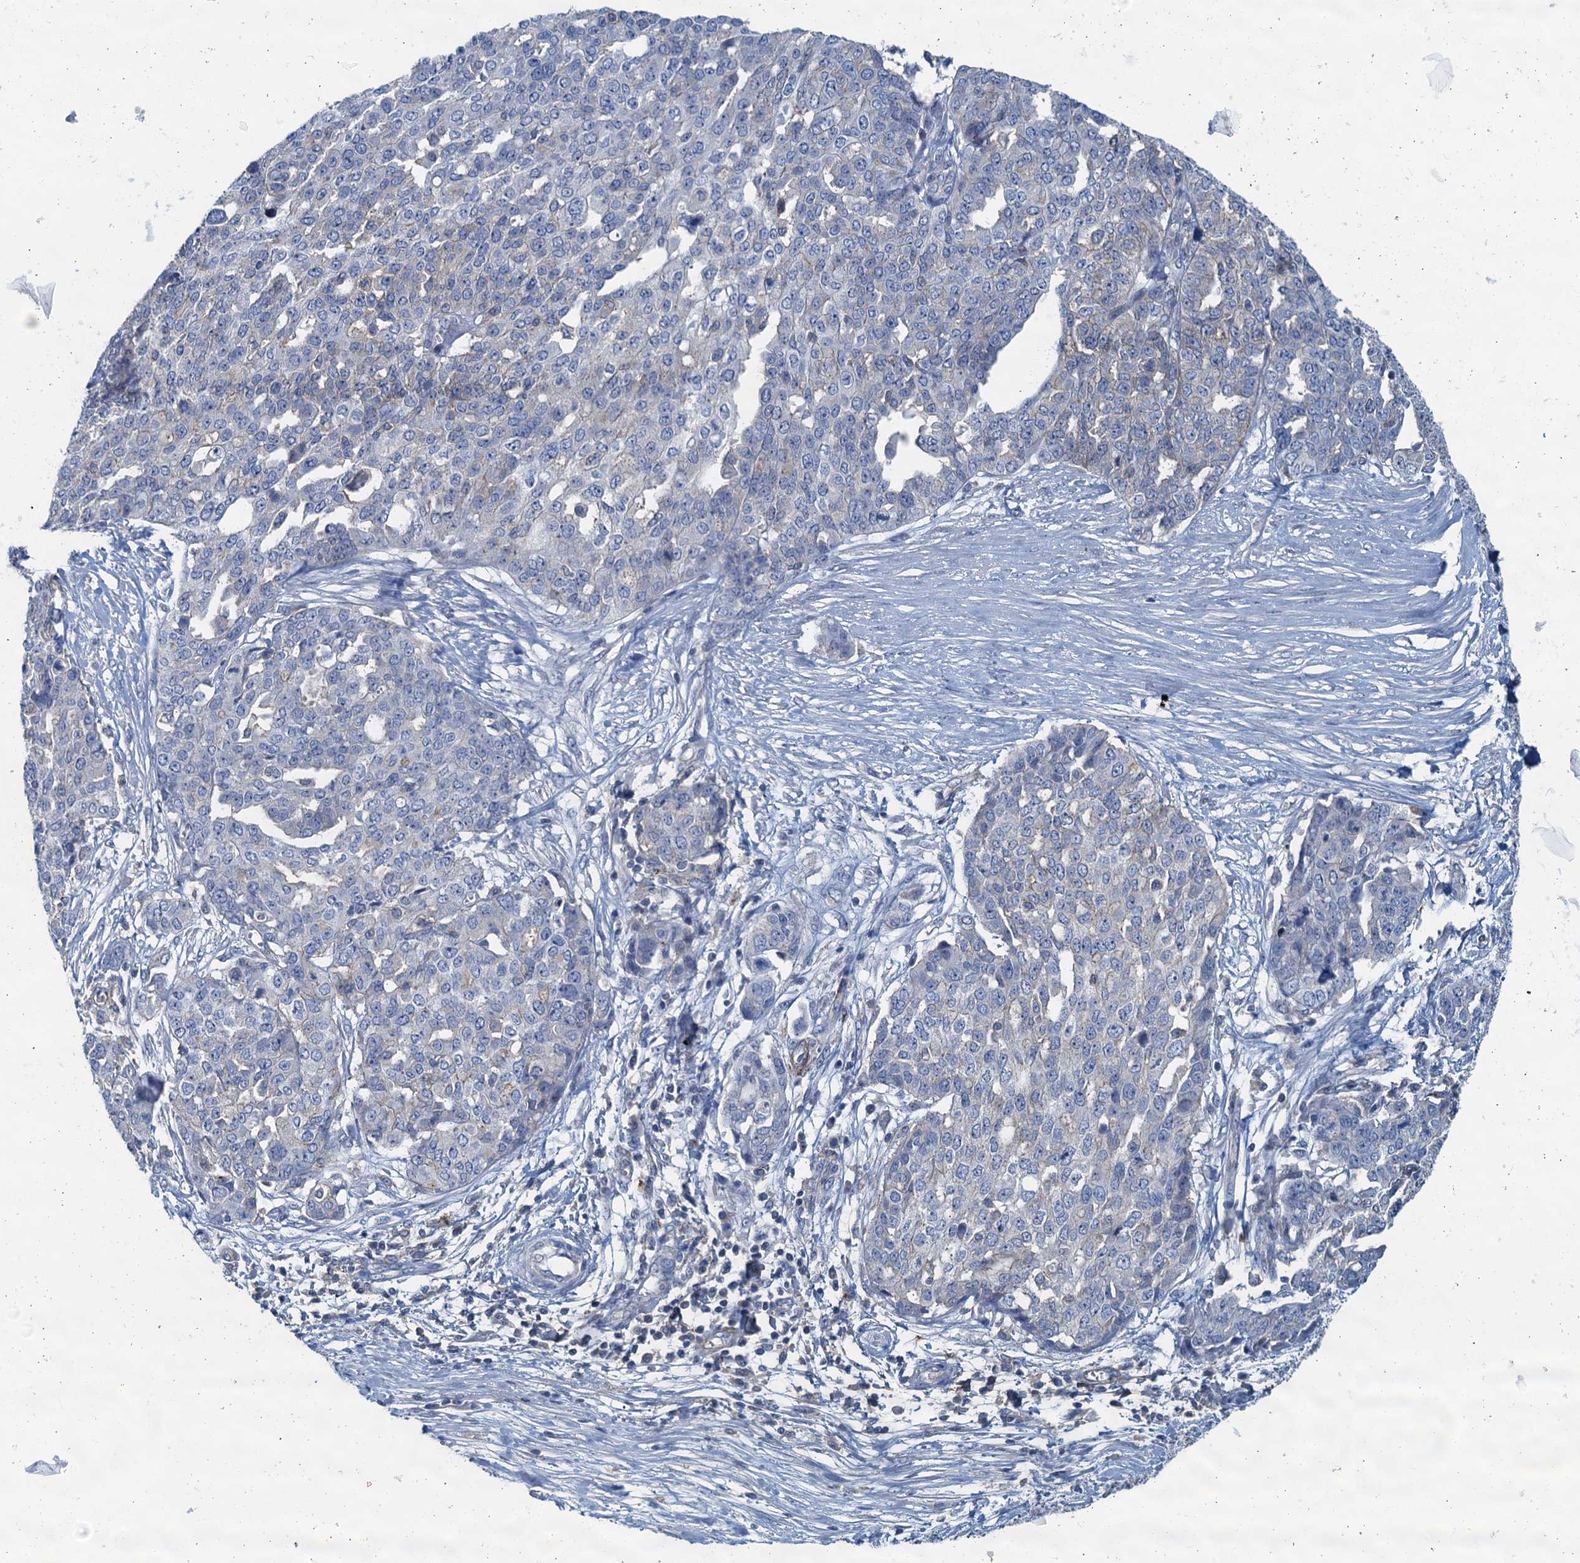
{"staining": {"intensity": "negative", "quantity": "none", "location": "none"}, "tissue": "ovarian cancer", "cell_type": "Tumor cells", "image_type": "cancer", "snomed": [{"axis": "morphology", "description": "Cystadenocarcinoma, serous, NOS"}, {"axis": "topography", "description": "Soft tissue"}, {"axis": "topography", "description": "Ovary"}], "caption": "DAB (3,3'-diaminobenzidine) immunohistochemical staining of human ovarian cancer (serous cystadenocarcinoma) displays no significant staining in tumor cells.", "gene": "THAP10", "patient": {"sex": "female", "age": 57}}